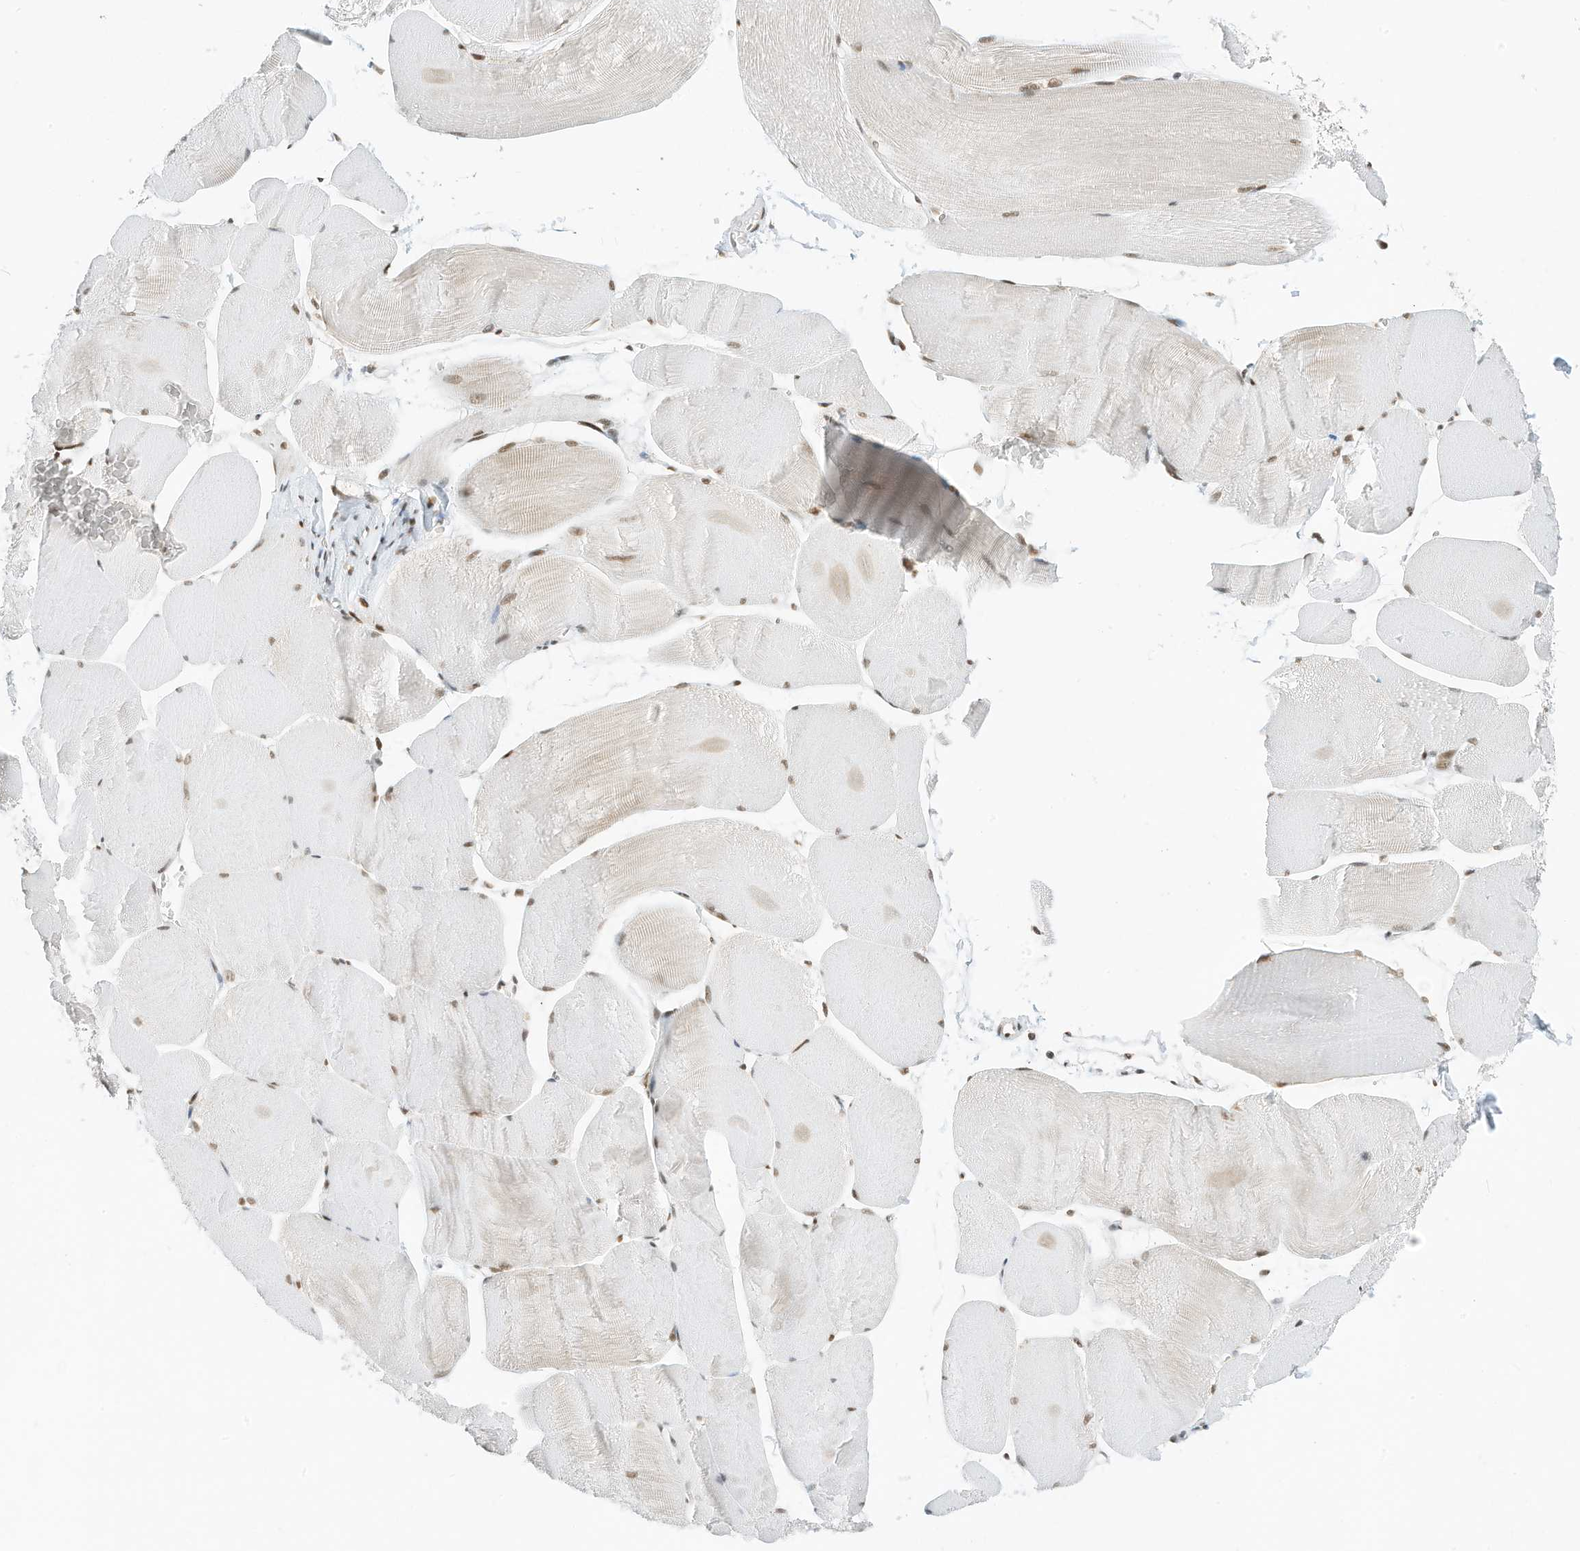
{"staining": {"intensity": "weak", "quantity": "25%-75%", "location": "nuclear"}, "tissue": "skeletal muscle", "cell_type": "Myocytes", "image_type": "normal", "snomed": [{"axis": "morphology", "description": "Normal tissue, NOS"}, {"axis": "morphology", "description": "Basal cell carcinoma"}, {"axis": "topography", "description": "Skeletal muscle"}], "caption": "An image showing weak nuclear expression in about 25%-75% of myocytes in normal skeletal muscle, as visualized by brown immunohistochemical staining.", "gene": "AURKAIP1", "patient": {"sex": "female", "age": 64}}